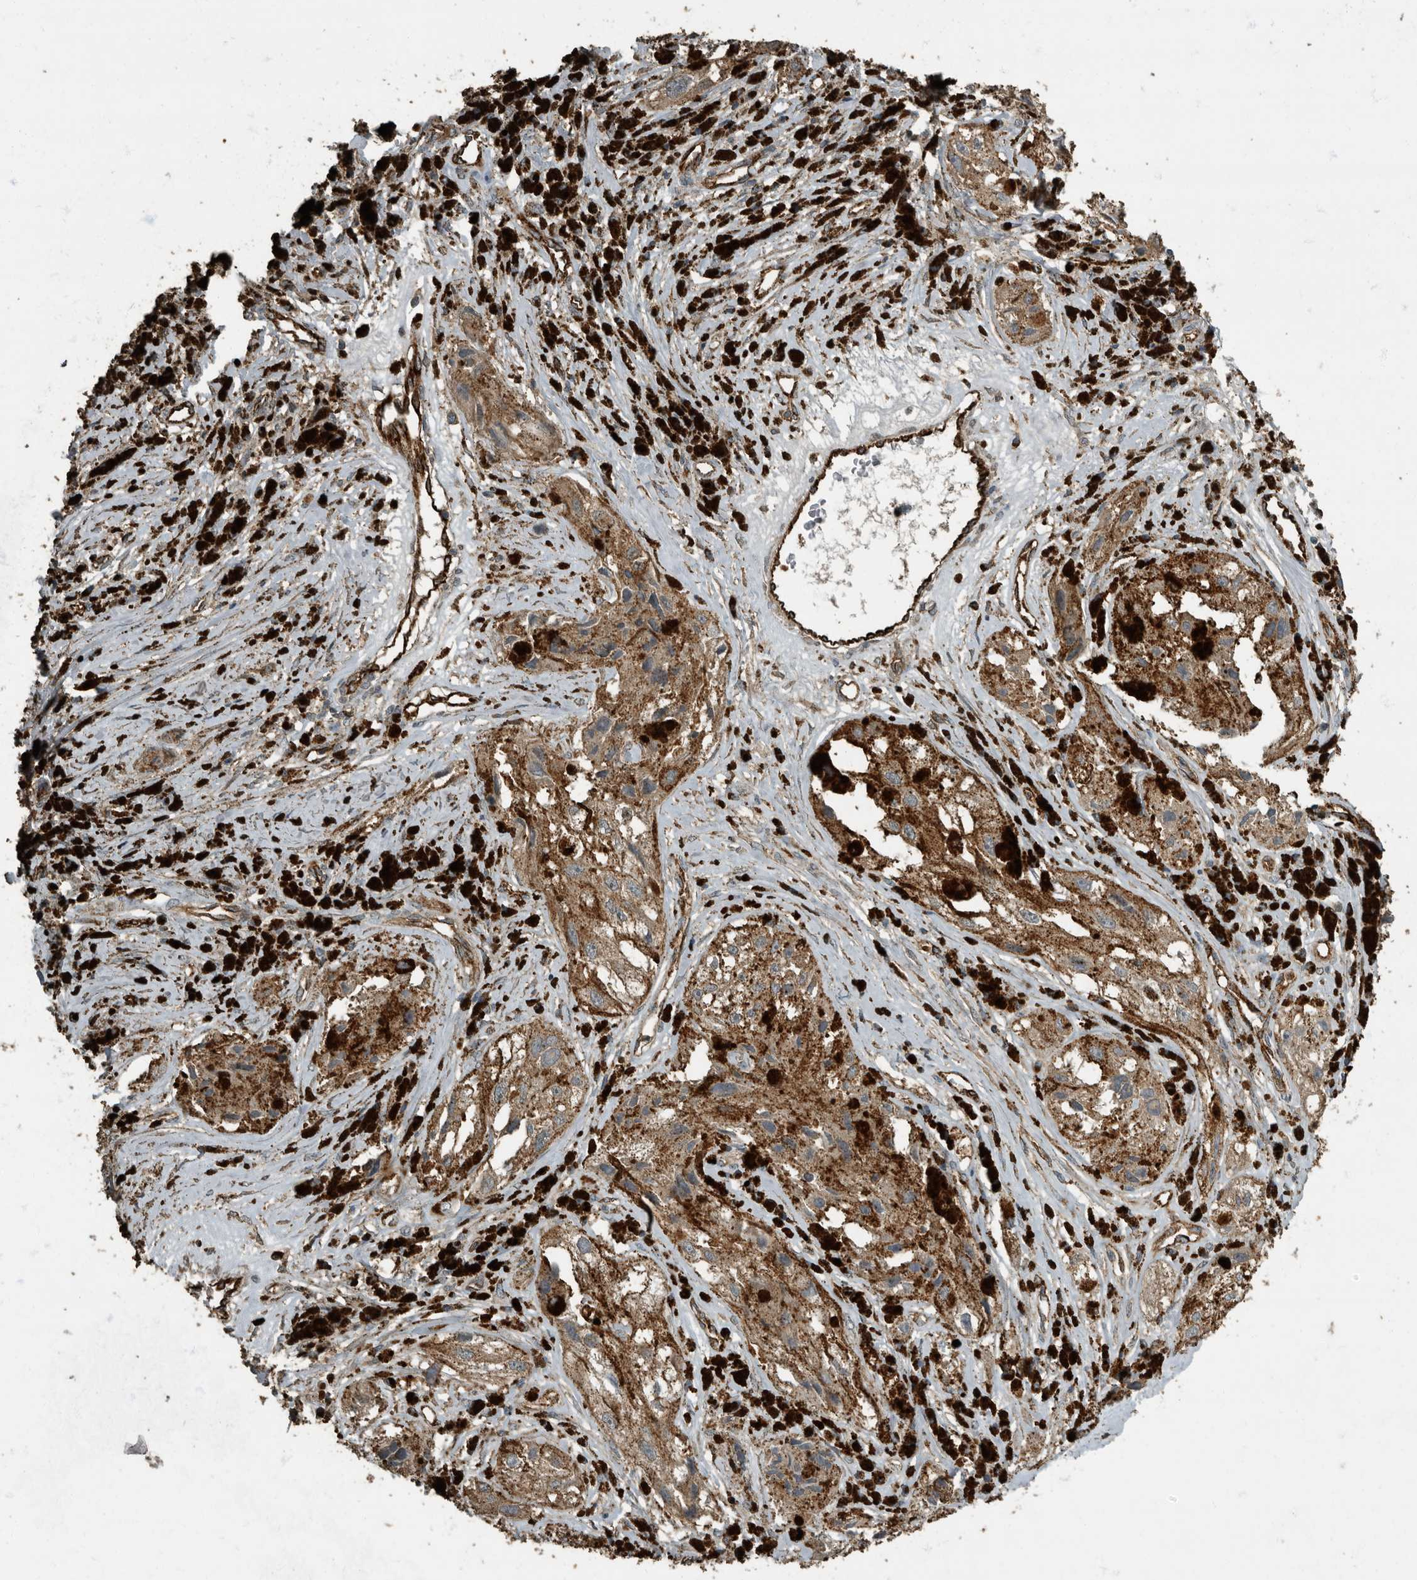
{"staining": {"intensity": "weak", "quantity": ">75%", "location": "cytoplasmic/membranous"}, "tissue": "melanoma", "cell_type": "Tumor cells", "image_type": "cancer", "snomed": [{"axis": "morphology", "description": "Malignant melanoma, NOS"}, {"axis": "topography", "description": "Skin"}], "caption": "High-power microscopy captured an IHC micrograph of malignant melanoma, revealing weak cytoplasmic/membranous positivity in about >75% of tumor cells.", "gene": "IL15RA", "patient": {"sex": "male", "age": 88}}